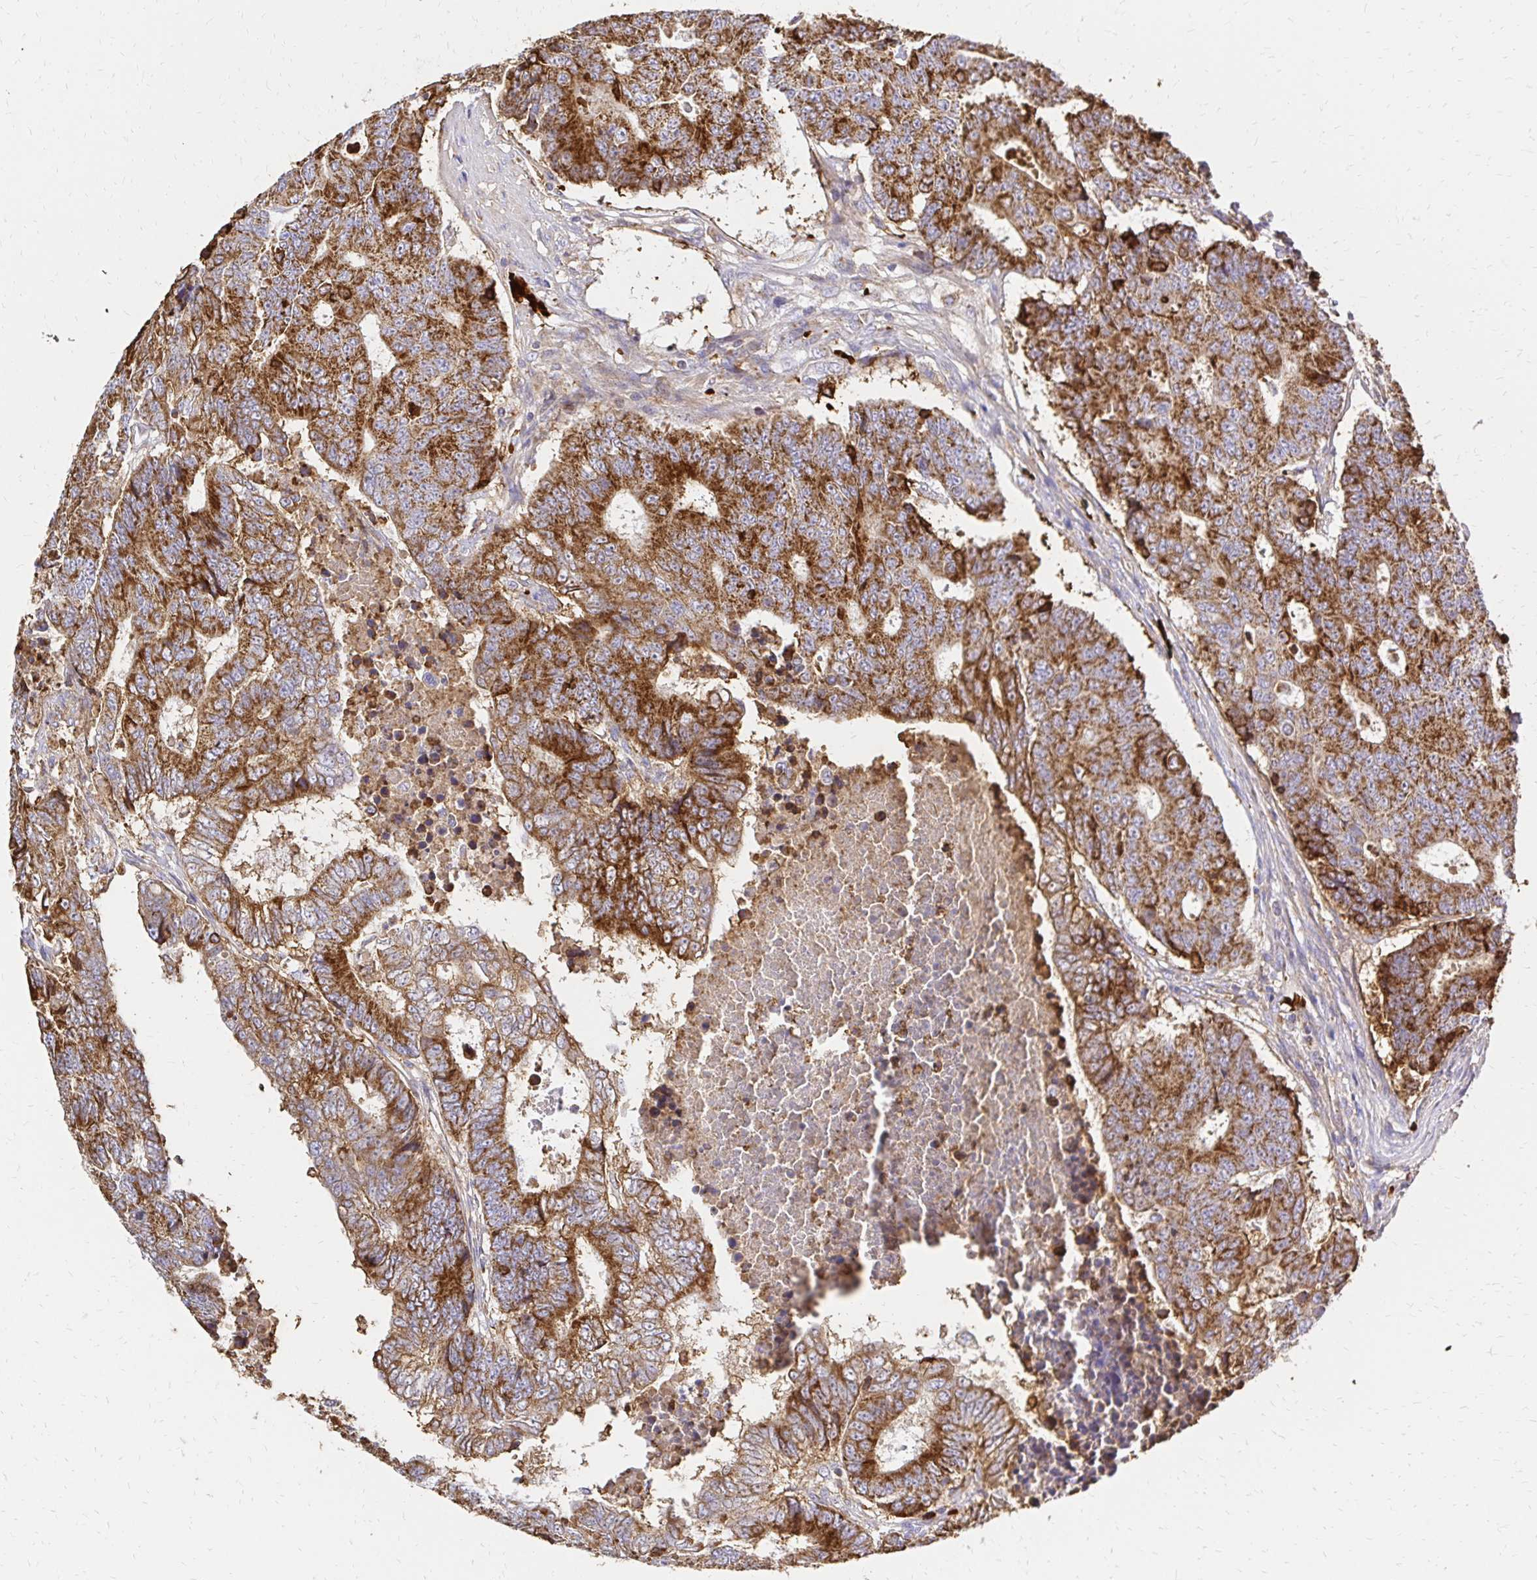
{"staining": {"intensity": "strong", "quantity": ">75%", "location": "cytoplasmic/membranous"}, "tissue": "colorectal cancer", "cell_type": "Tumor cells", "image_type": "cancer", "snomed": [{"axis": "morphology", "description": "Adenocarcinoma, NOS"}, {"axis": "topography", "description": "Colon"}], "caption": "Protein staining shows strong cytoplasmic/membranous positivity in approximately >75% of tumor cells in colorectal cancer. (DAB (3,3'-diaminobenzidine) IHC, brown staining for protein, blue staining for nuclei).", "gene": "MRPL13", "patient": {"sex": "female", "age": 48}}